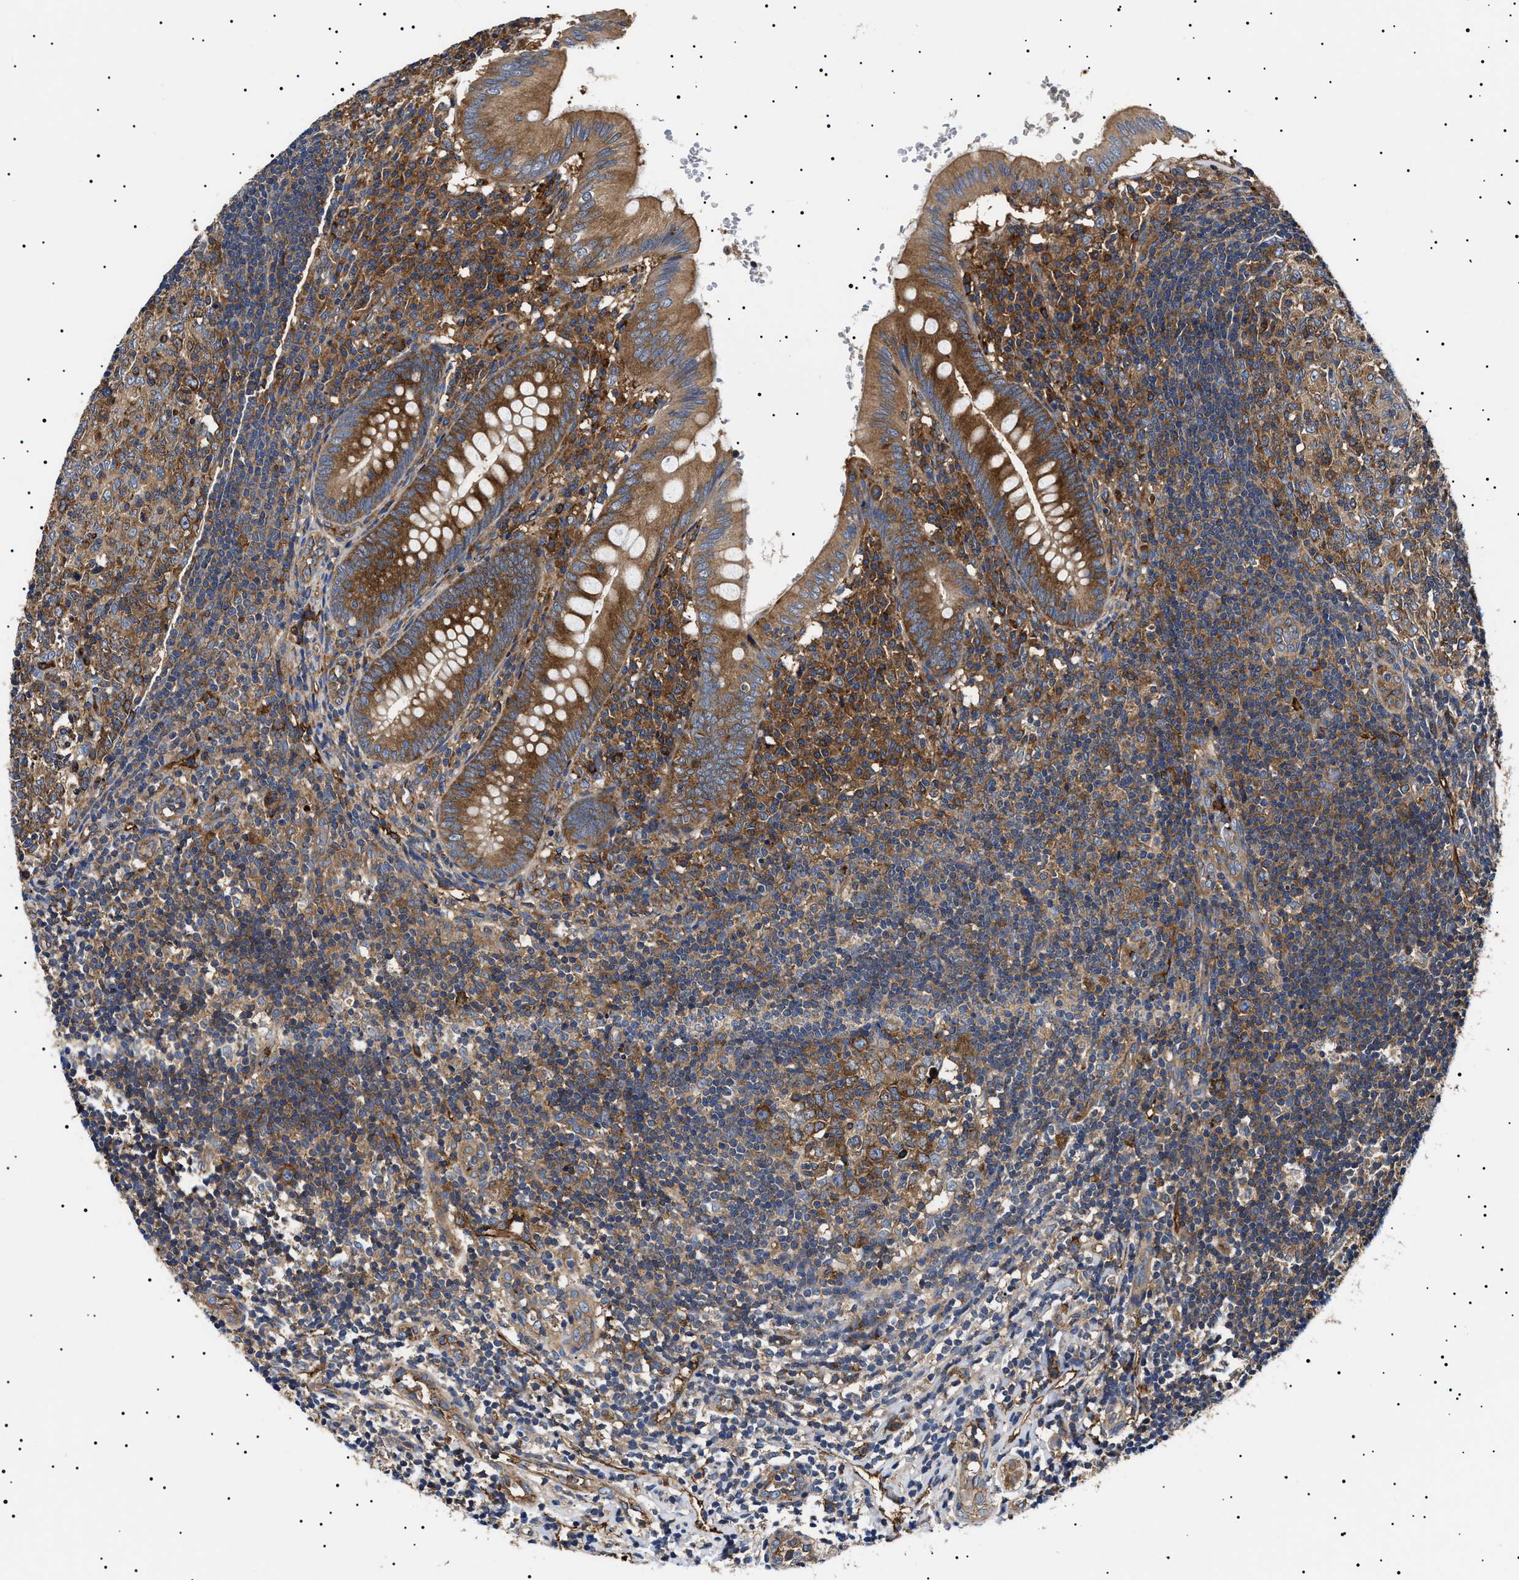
{"staining": {"intensity": "strong", "quantity": ">75%", "location": "cytoplasmic/membranous"}, "tissue": "appendix", "cell_type": "Glandular cells", "image_type": "normal", "snomed": [{"axis": "morphology", "description": "Normal tissue, NOS"}, {"axis": "topography", "description": "Appendix"}], "caption": "High-power microscopy captured an immunohistochemistry (IHC) histopathology image of unremarkable appendix, revealing strong cytoplasmic/membranous expression in about >75% of glandular cells.", "gene": "TPP2", "patient": {"sex": "male", "age": 8}}